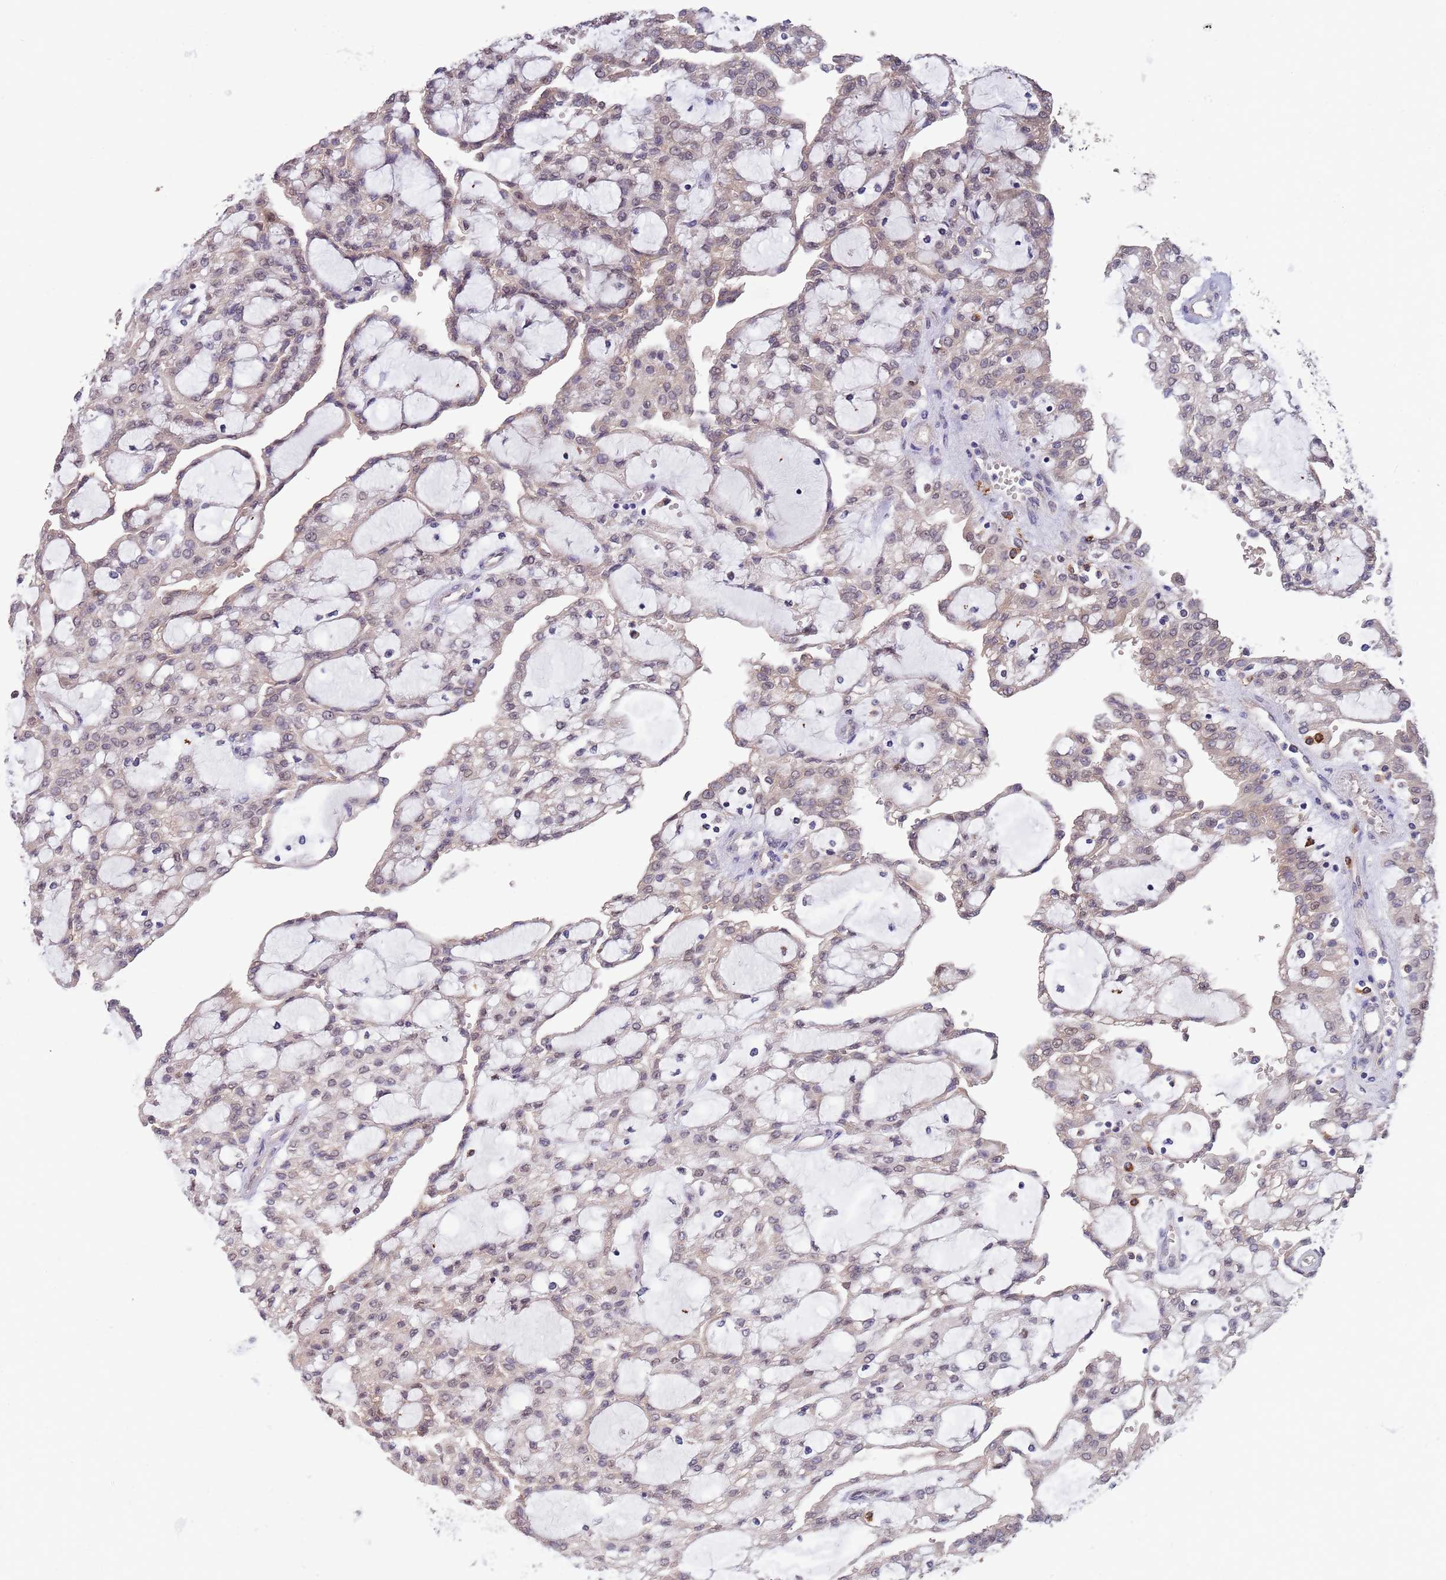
{"staining": {"intensity": "weak", "quantity": "25%-75%", "location": "cytoplasmic/membranous"}, "tissue": "renal cancer", "cell_type": "Tumor cells", "image_type": "cancer", "snomed": [{"axis": "morphology", "description": "Adenocarcinoma, NOS"}, {"axis": "topography", "description": "Kidney"}], "caption": "Renal cancer stained for a protein (brown) shows weak cytoplasmic/membranous positive positivity in about 25%-75% of tumor cells.", "gene": "MARVELD2", "patient": {"sex": "male", "age": 63}}